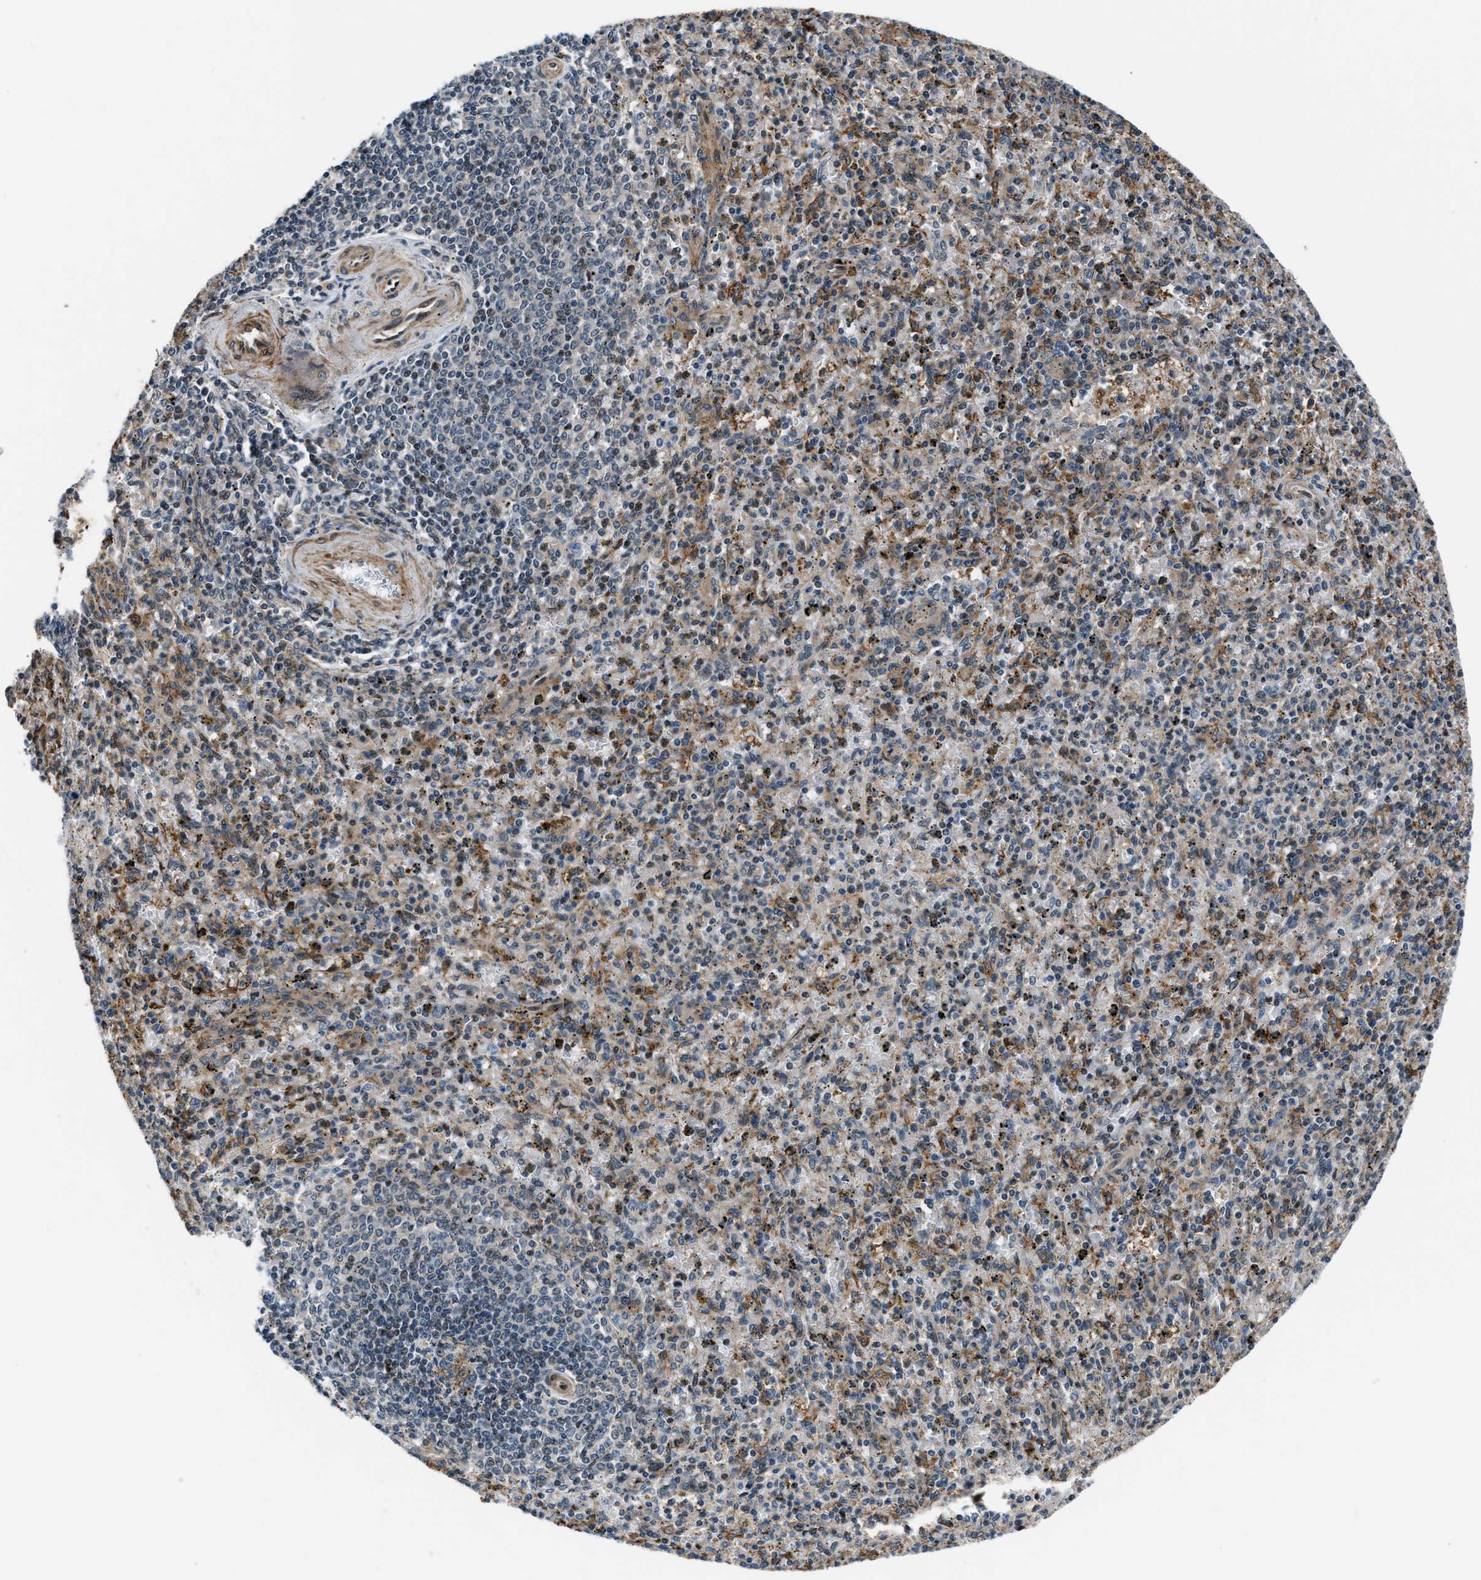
{"staining": {"intensity": "weak", "quantity": "25%-75%", "location": "cytoplasmic/membranous"}, "tissue": "spleen", "cell_type": "Cells in red pulp", "image_type": "normal", "snomed": [{"axis": "morphology", "description": "Normal tissue, NOS"}, {"axis": "topography", "description": "Spleen"}], "caption": "Protein staining of benign spleen reveals weak cytoplasmic/membranous staining in about 25%-75% of cells in red pulp.", "gene": "DYNC2I1", "patient": {"sex": "male", "age": 72}}